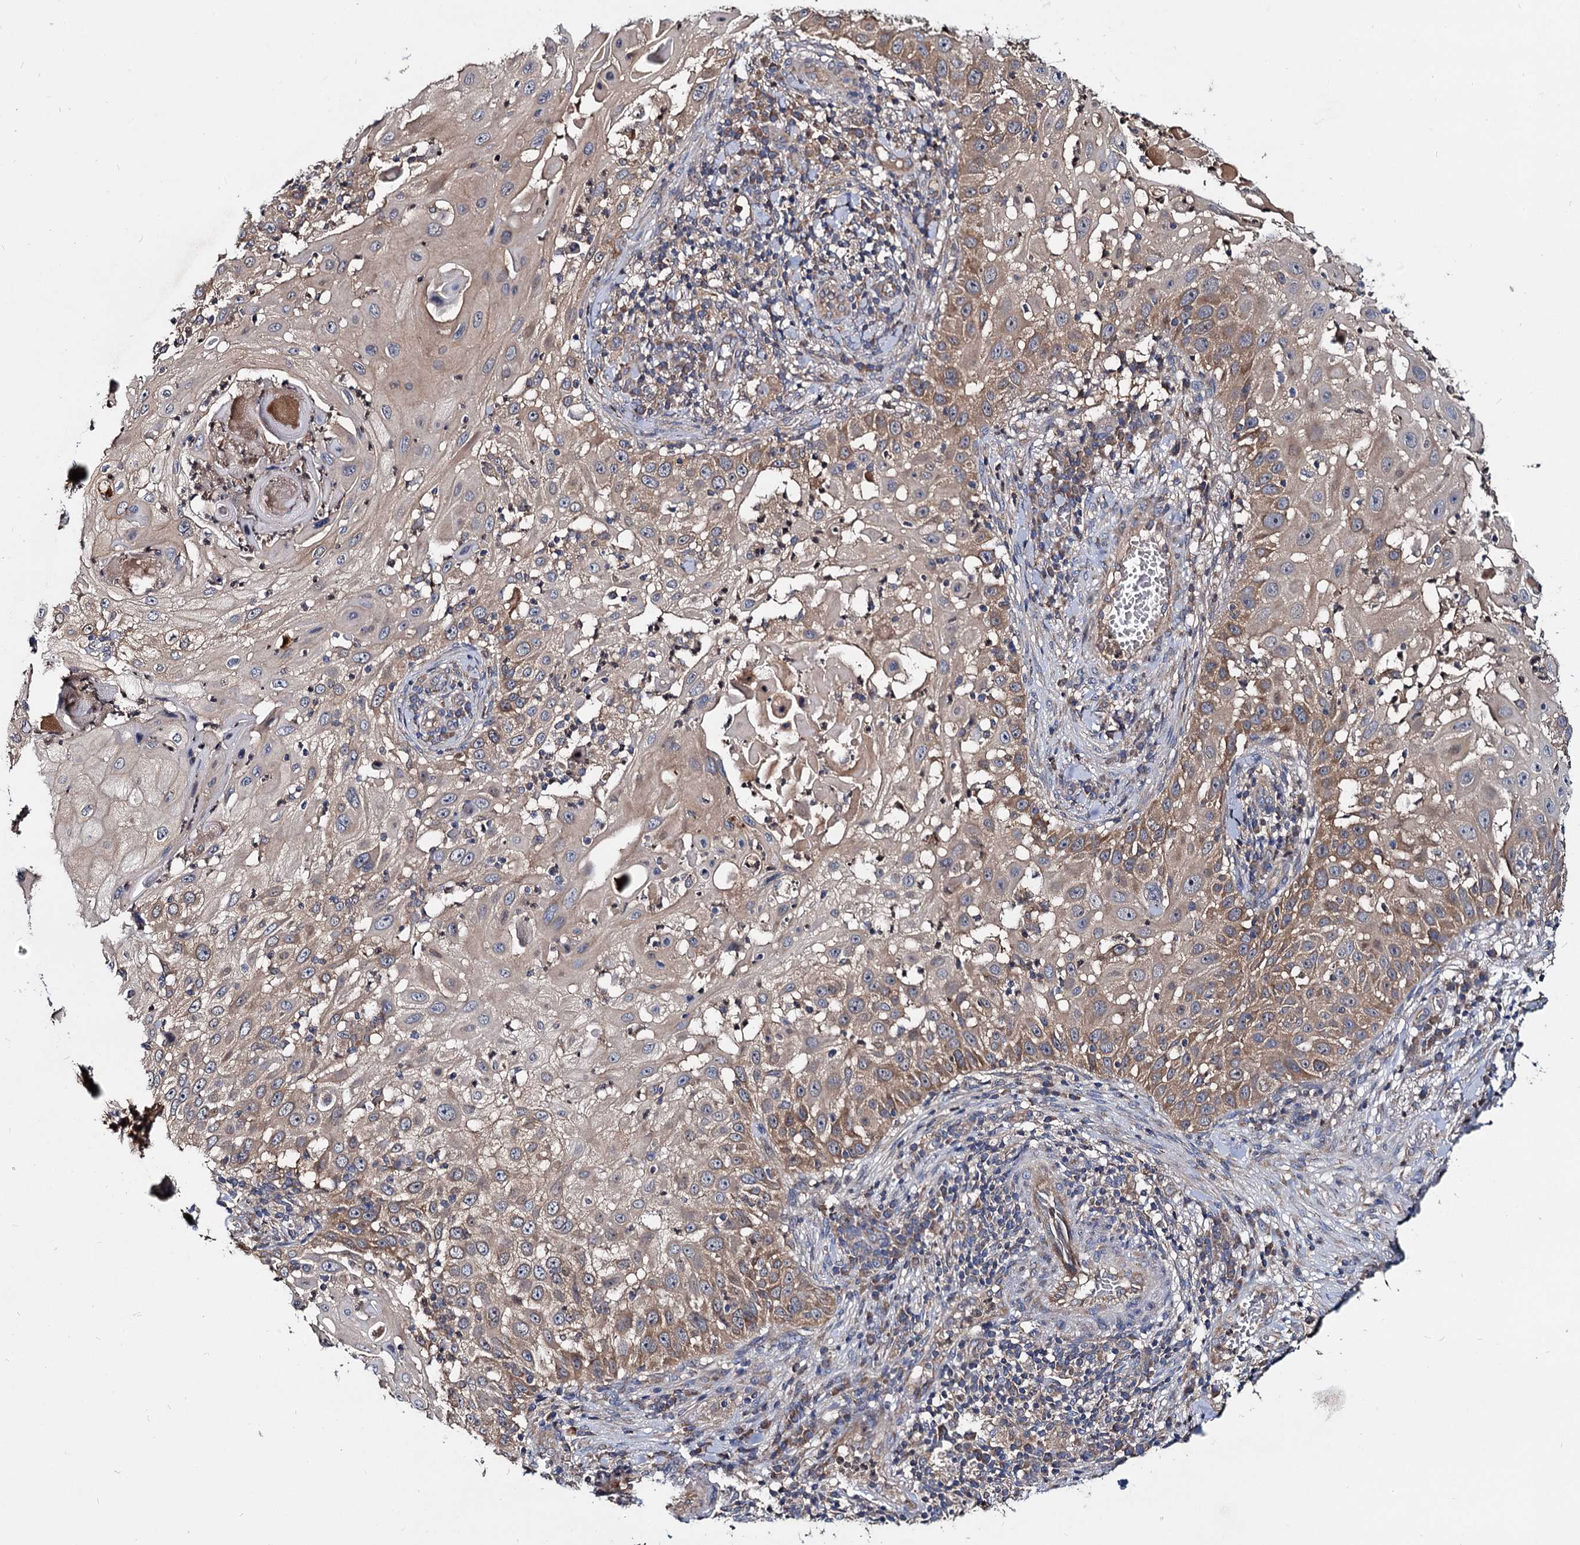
{"staining": {"intensity": "moderate", "quantity": ">75%", "location": "cytoplasmic/membranous"}, "tissue": "skin cancer", "cell_type": "Tumor cells", "image_type": "cancer", "snomed": [{"axis": "morphology", "description": "Squamous cell carcinoma, NOS"}, {"axis": "topography", "description": "Skin"}], "caption": "Skin cancer stained with immunohistochemistry (IHC) shows moderate cytoplasmic/membranous staining in approximately >75% of tumor cells.", "gene": "CEP192", "patient": {"sex": "female", "age": 44}}